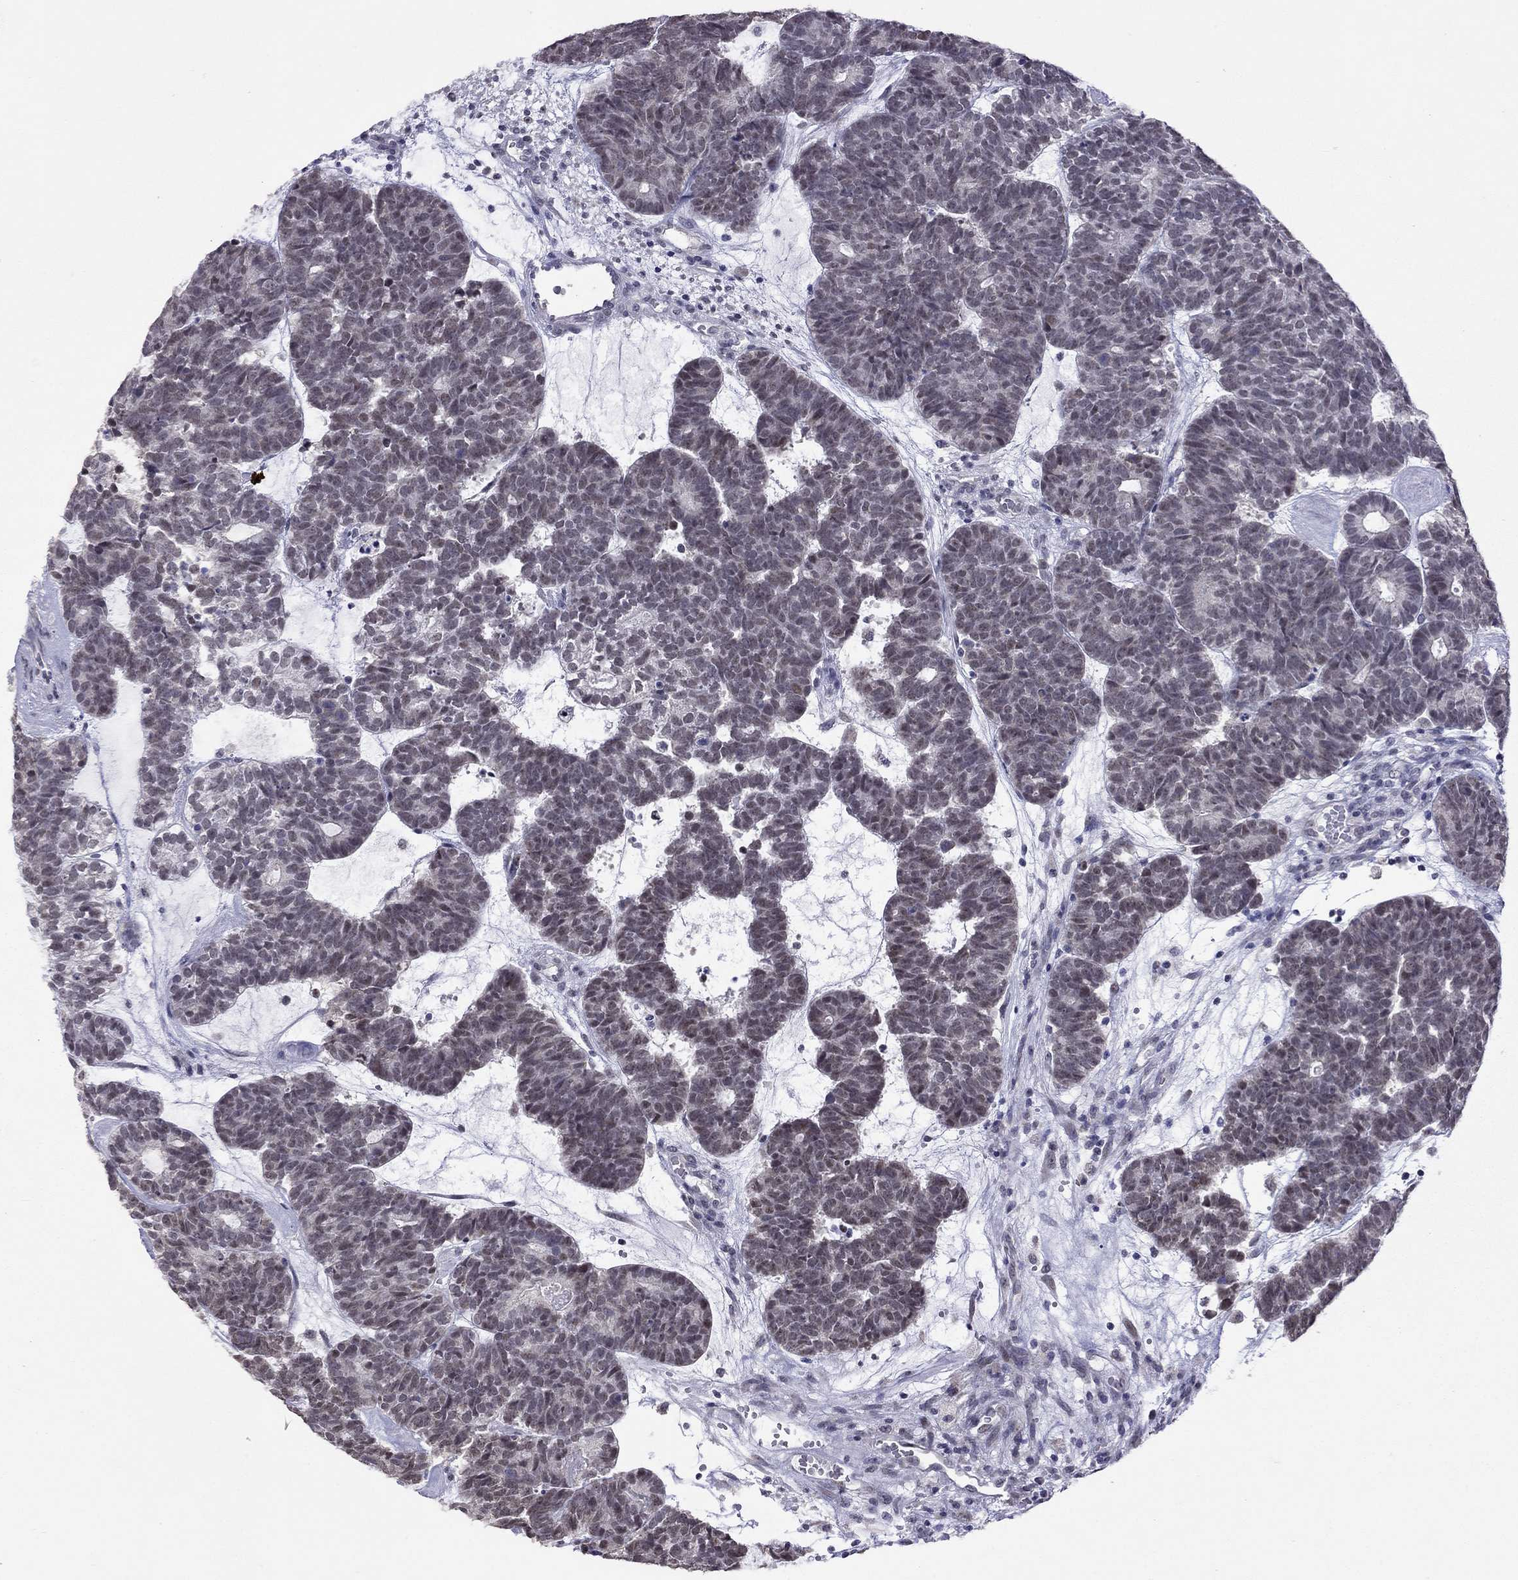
{"staining": {"intensity": "negative", "quantity": "none", "location": "none"}, "tissue": "head and neck cancer", "cell_type": "Tumor cells", "image_type": "cancer", "snomed": [{"axis": "morphology", "description": "Adenocarcinoma, NOS"}, {"axis": "topography", "description": "Head-Neck"}], "caption": "Head and neck adenocarcinoma stained for a protein using IHC reveals no staining tumor cells.", "gene": "HES5", "patient": {"sex": "female", "age": 81}}